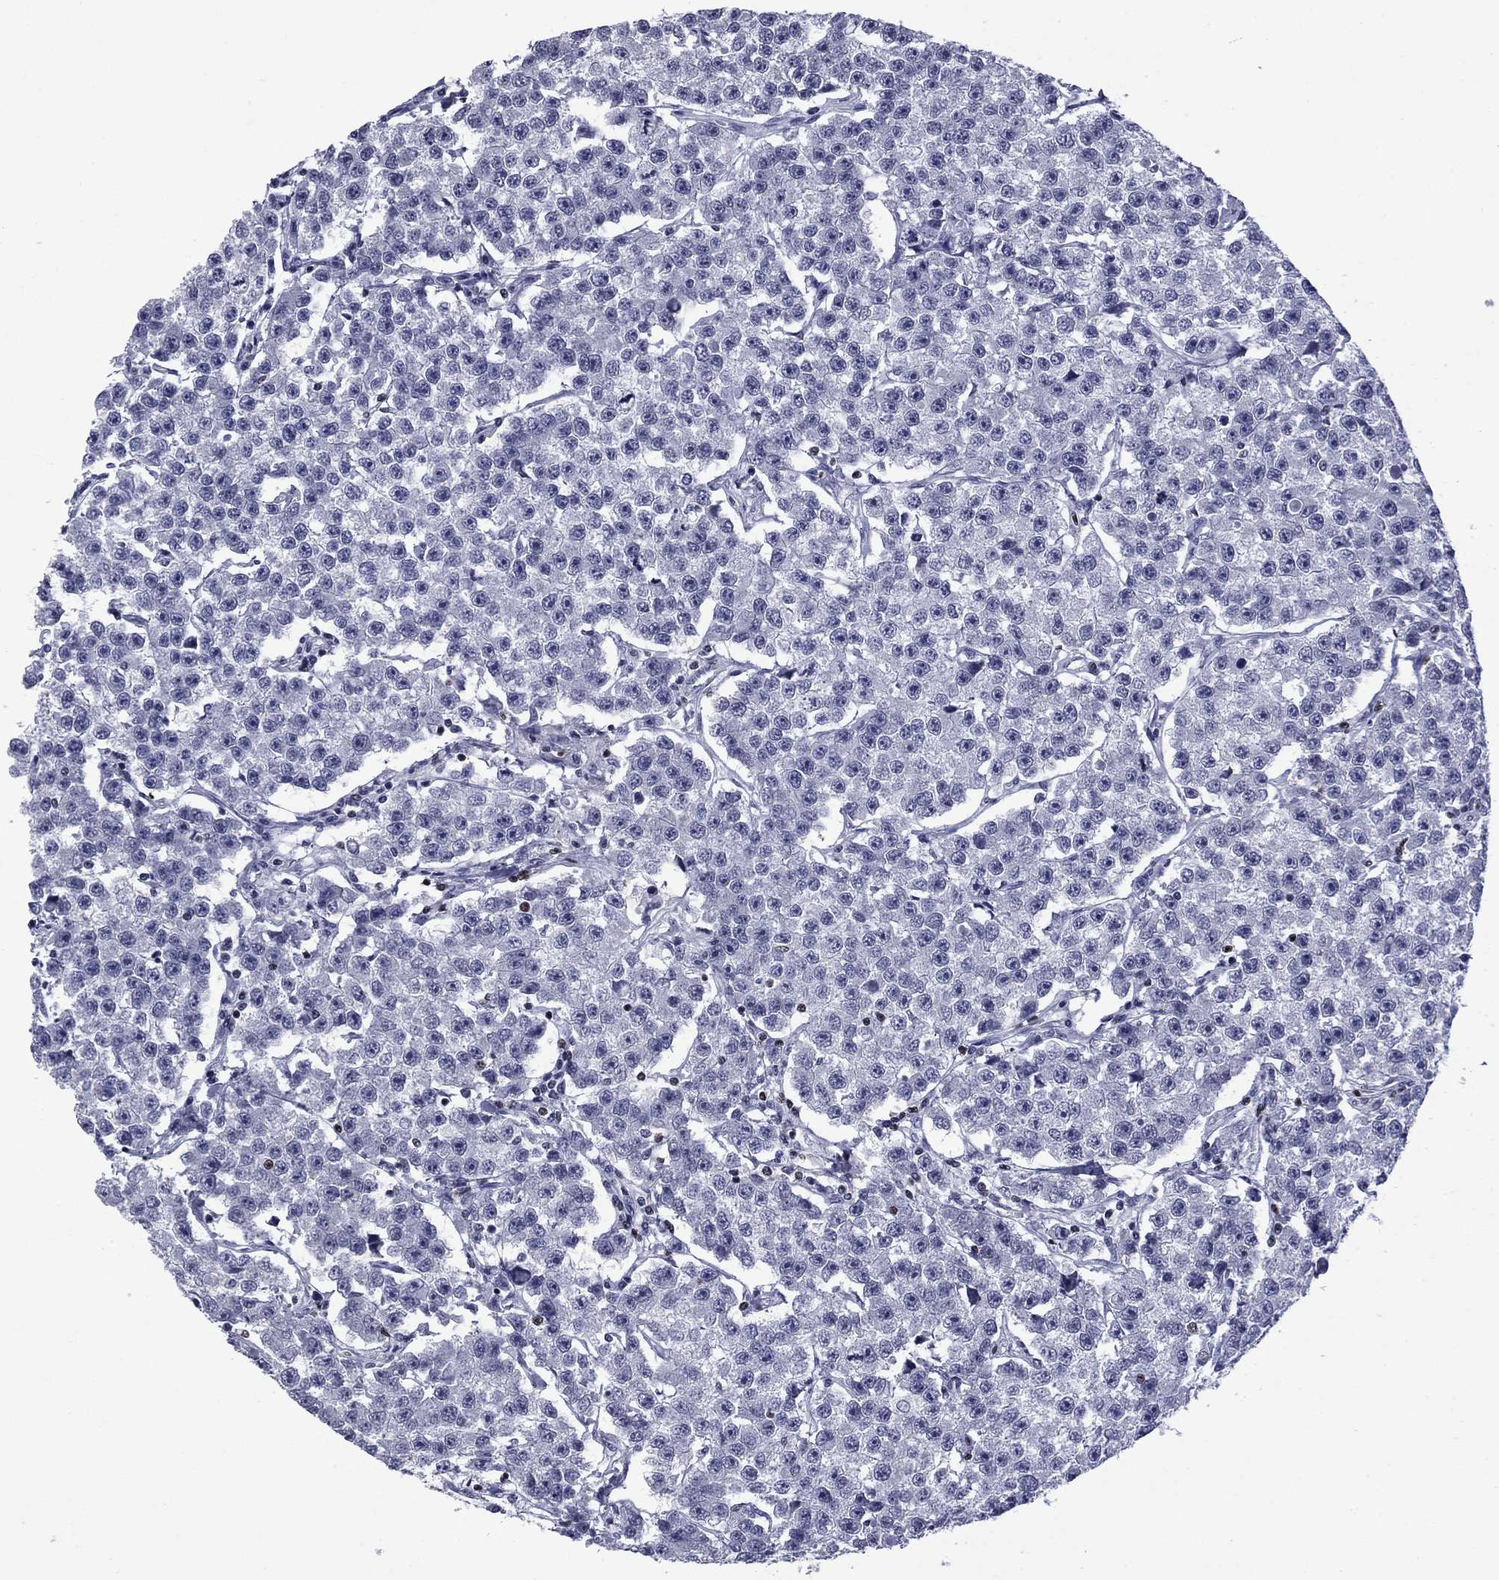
{"staining": {"intensity": "negative", "quantity": "none", "location": "none"}, "tissue": "testis cancer", "cell_type": "Tumor cells", "image_type": "cancer", "snomed": [{"axis": "morphology", "description": "Seminoma, NOS"}, {"axis": "topography", "description": "Testis"}], "caption": "The photomicrograph exhibits no staining of tumor cells in testis cancer (seminoma).", "gene": "IKZF3", "patient": {"sex": "male", "age": 59}}